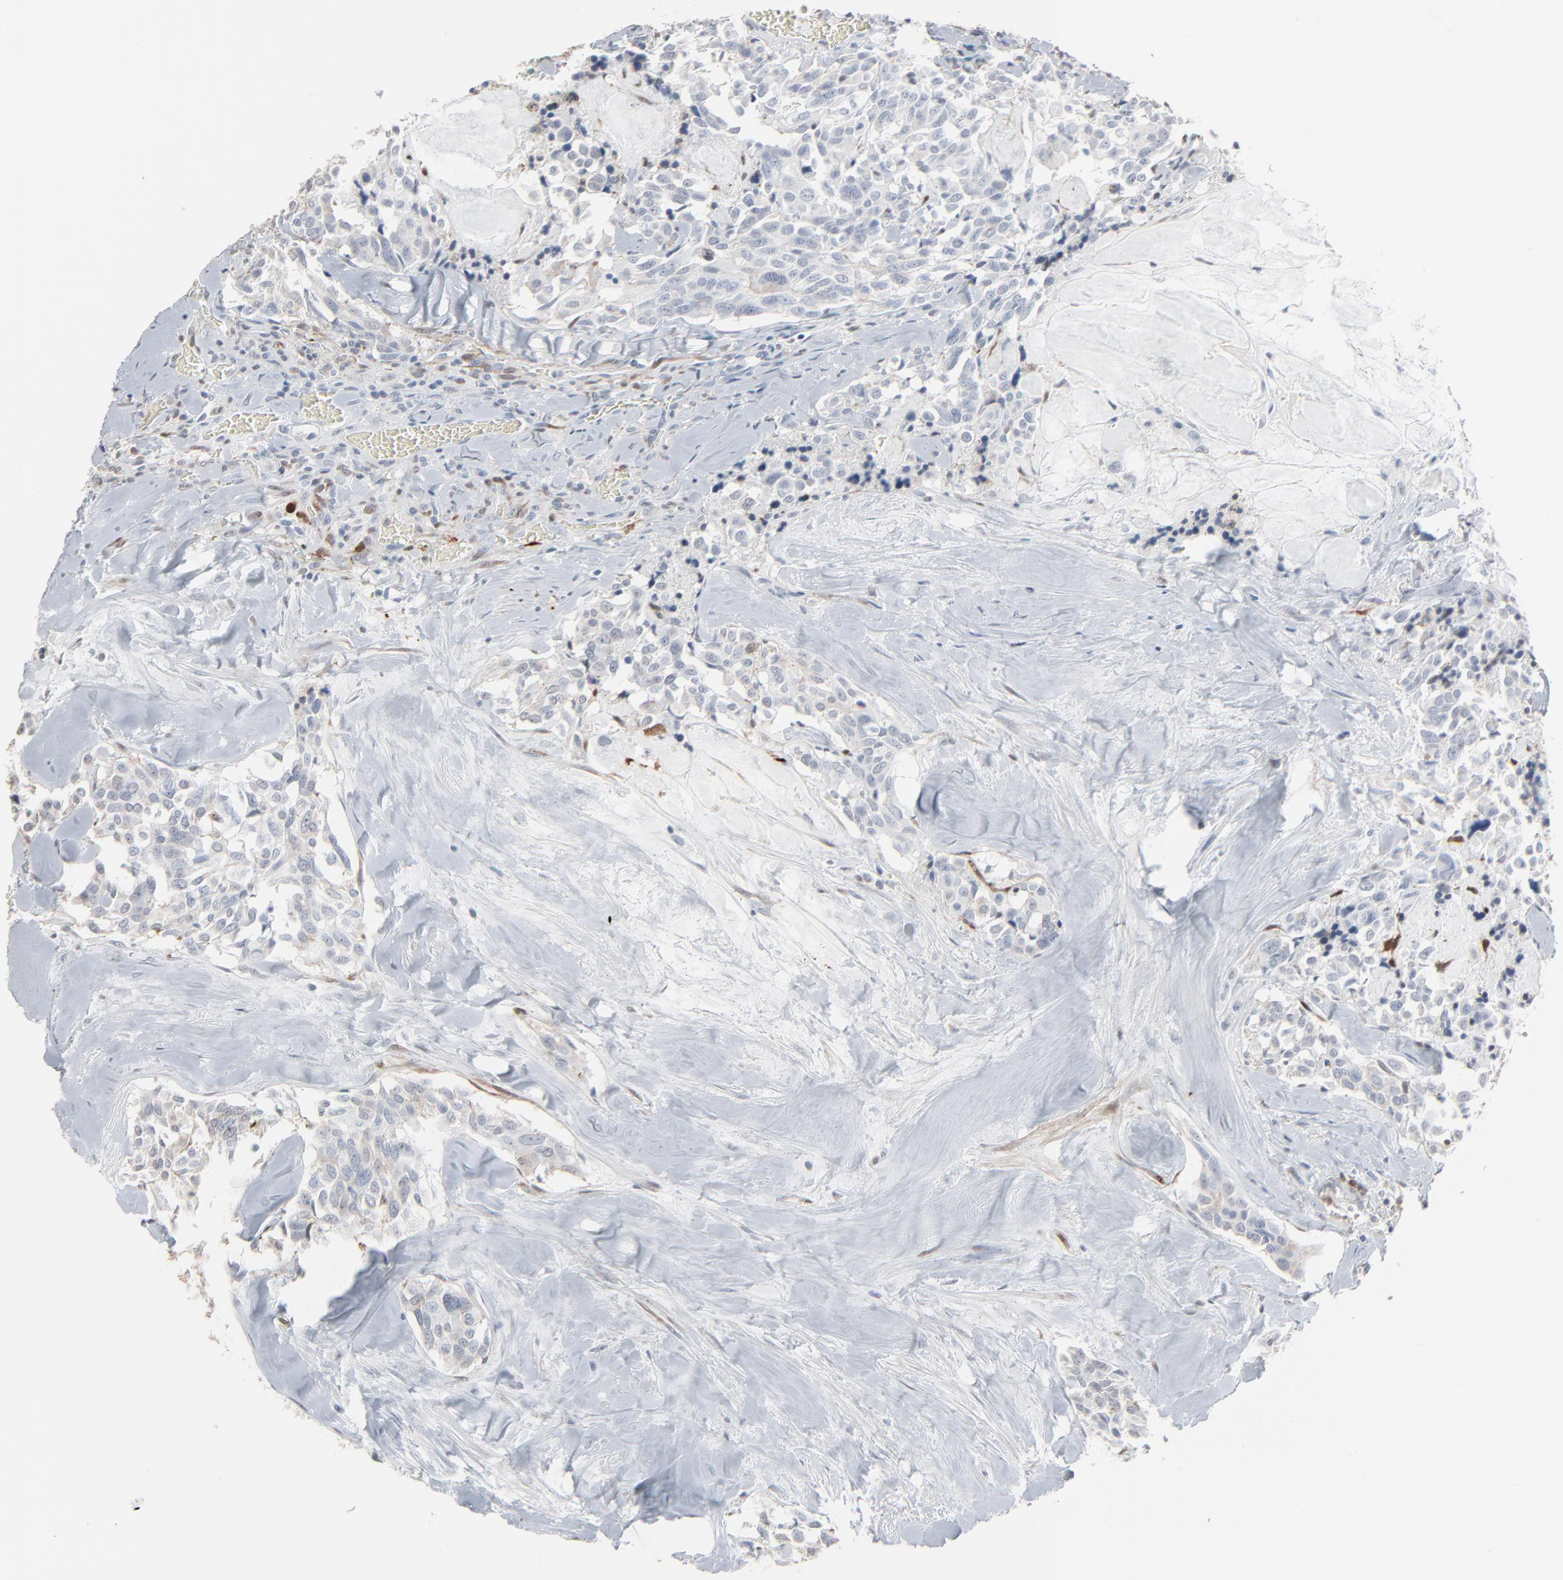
{"staining": {"intensity": "weak", "quantity": "<25%", "location": "cytoplasmic/membranous"}, "tissue": "thyroid cancer", "cell_type": "Tumor cells", "image_type": "cancer", "snomed": [{"axis": "morphology", "description": "Carcinoma, NOS"}, {"axis": "morphology", "description": "Carcinoid, malignant, NOS"}, {"axis": "topography", "description": "Thyroid gland"}], "caption": "DAB (3,3'-diaminobenzidine) immunohistochemical staining of thyroid malignant carcinoid displays no significant staining in tumor cells.", "gene": "PHGDH", "patient": {"sex": "male", "age": 33}}